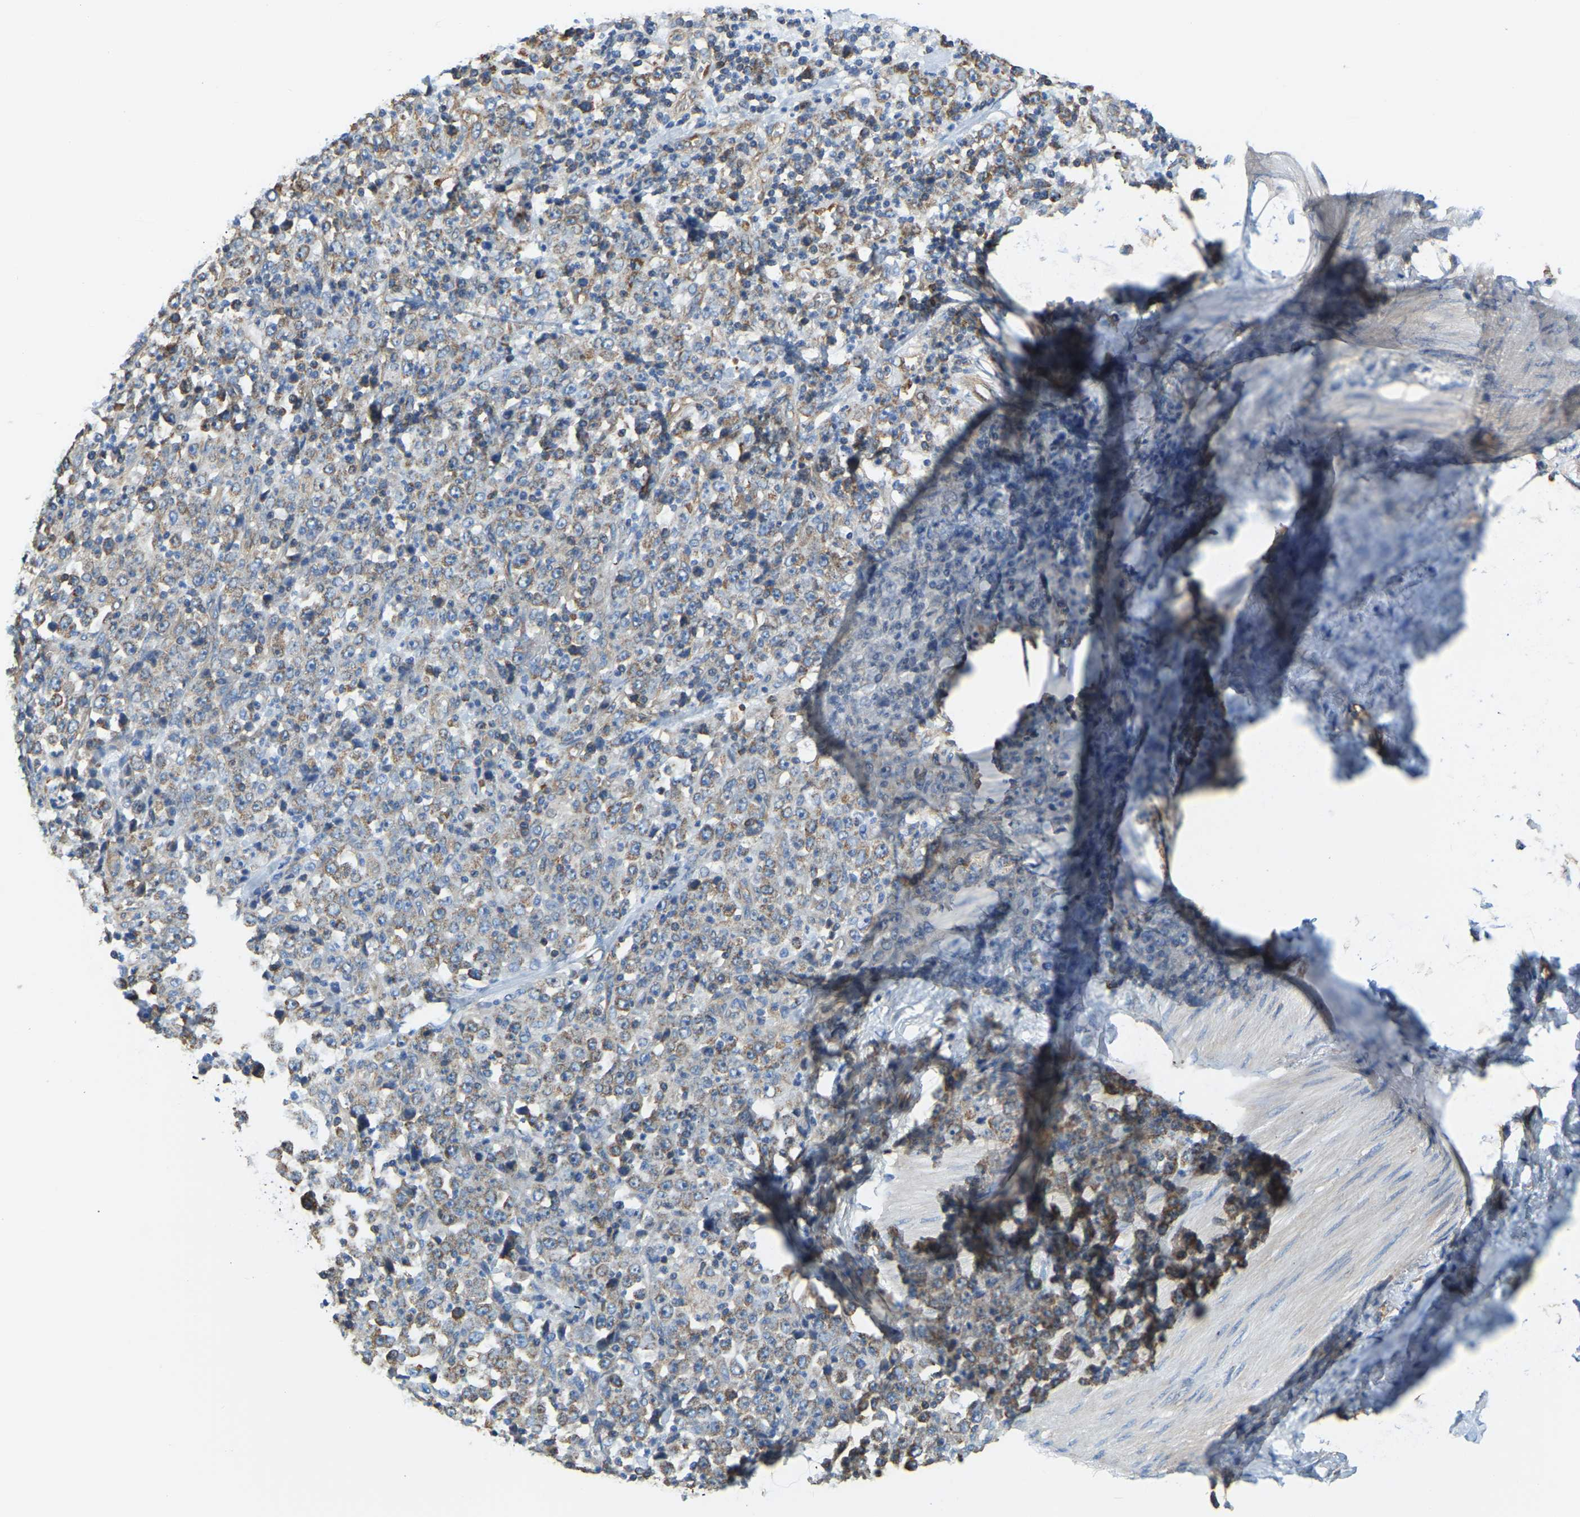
{"staining": {"intensity": "moderate", "quantity": ">75%", "location": "cytoplasmic/membranous"}, "tissue": "stomach cancer", "cell_type": "Tumor cells", "image_type": "cancer", "snomed": [{"axis": "morphology", "description": "Normal tissue, NOS"}, {"axis": "morphology", "description": "Adenocarcinoma, NOS"}, {"axis": "topography", "description": "Stomach, upper"}, {"axis": "topography", "description": "Stomach"}], "caption": "Moderate cytoplasmic/membranous protein expression is identified in approximately >75% of tumor cells in stomach cancer (adenocarcinoma). Nuclei are stained in blue.", "gene": "AHNAK", "patient": {"sex": "male", "age": 59}}